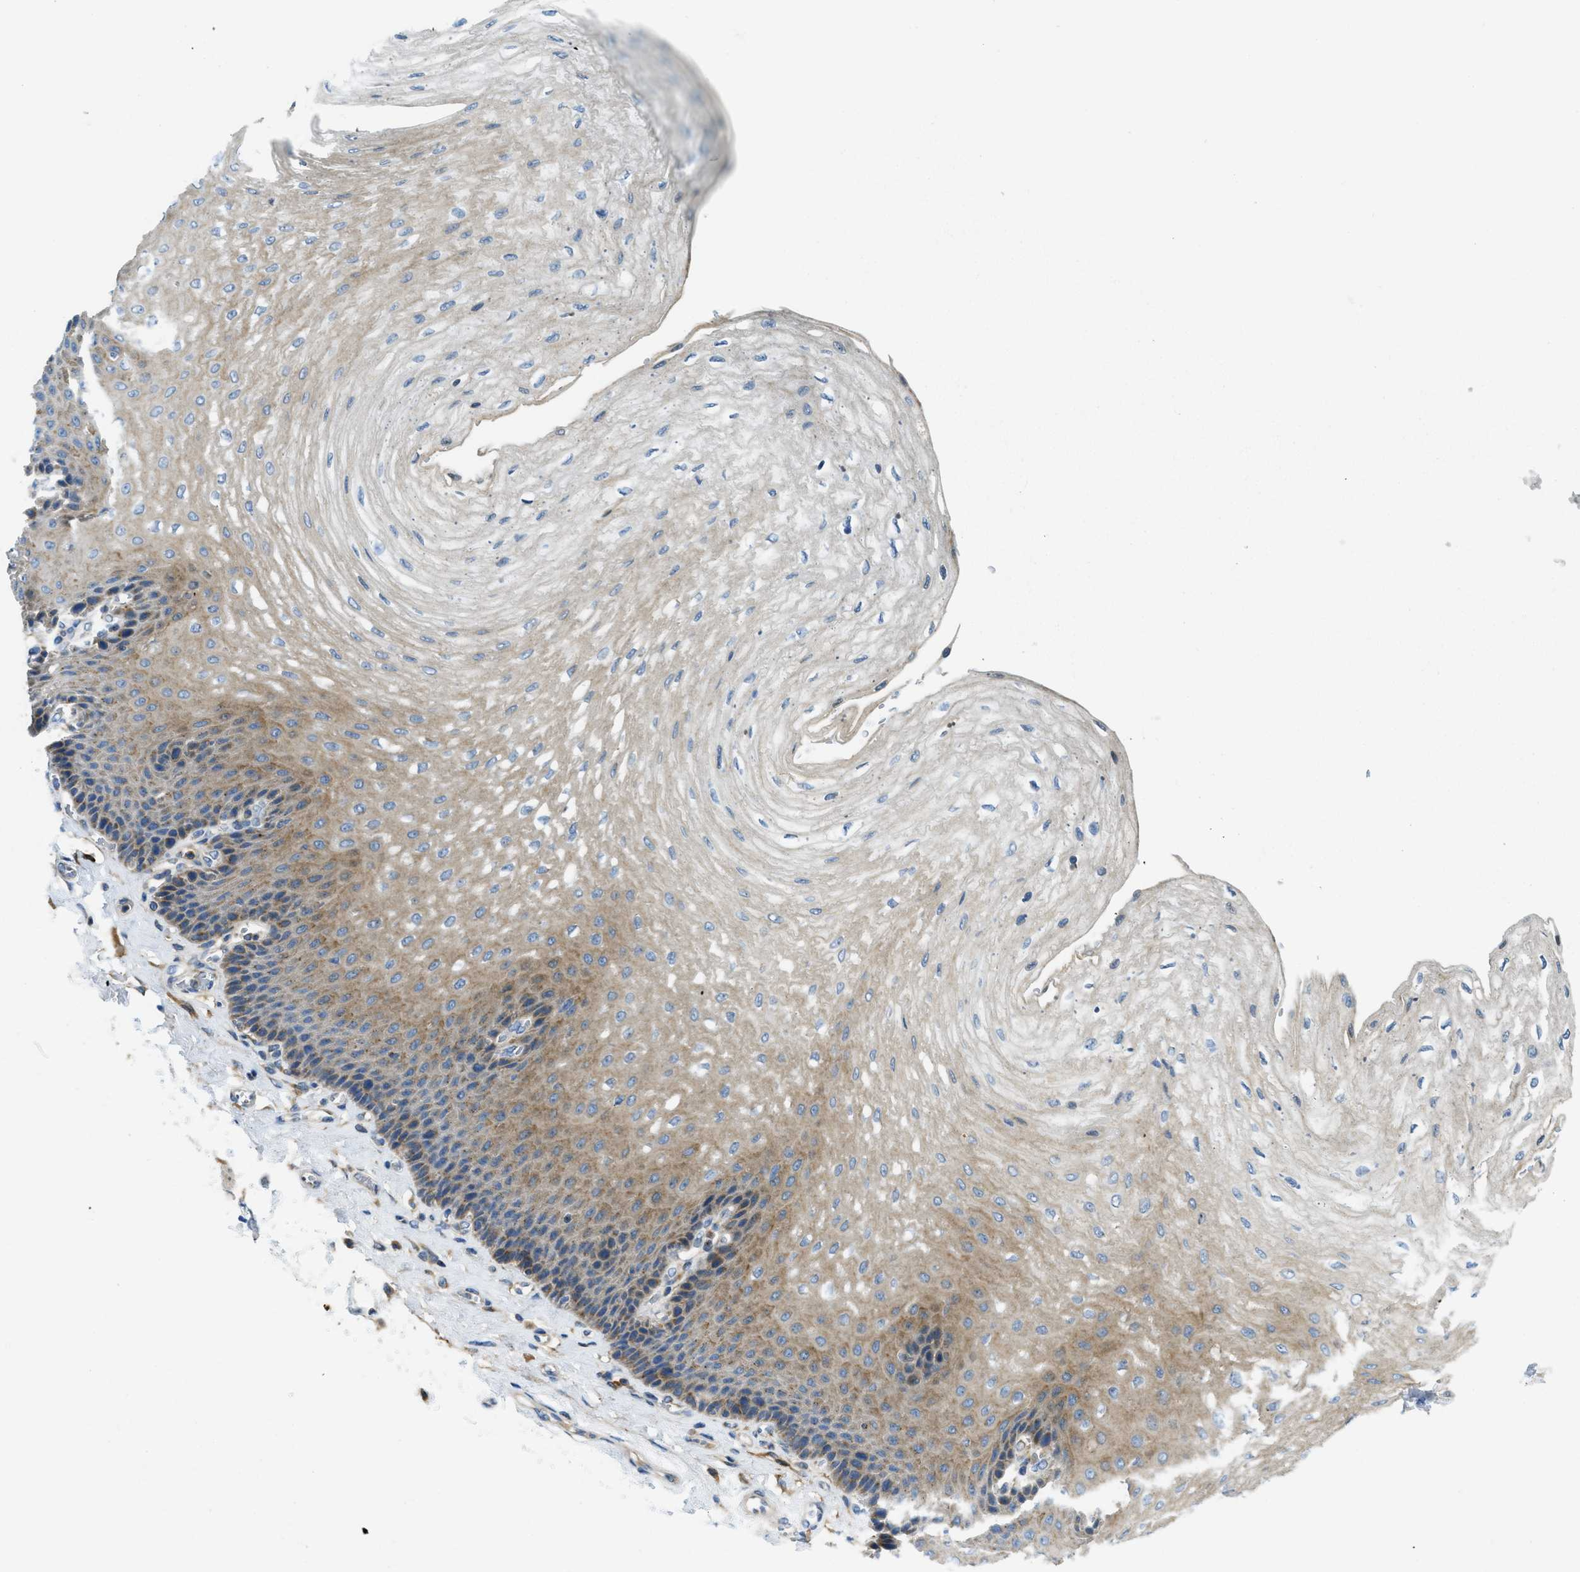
{"staining": {"intensity": "moderate", "quantity": "25%-75%", "location": "cytoplasmic/membranous"}, "tissue": "esophagus", "cell_type": "Squamous epithelial cells", "image_type": "normal", "snomed": [{"axis": "morphology", "description": "Normal tissue, NOS"}, {"axis": "topography", "description": "Esophagus"}], "caption": "IHC histopathology image of unremarkable esophagus: human esophagus stained using immunohistochemistry (IHC) reveals medium levels of moderate protein expression localized specifically in the cytoplasmic/membranous of squamous epithelial cells, appearing as a cytoplasmic/membranous brown color.", "gene": "RFFL", "patient": {"sex": "female", "age": 72}}